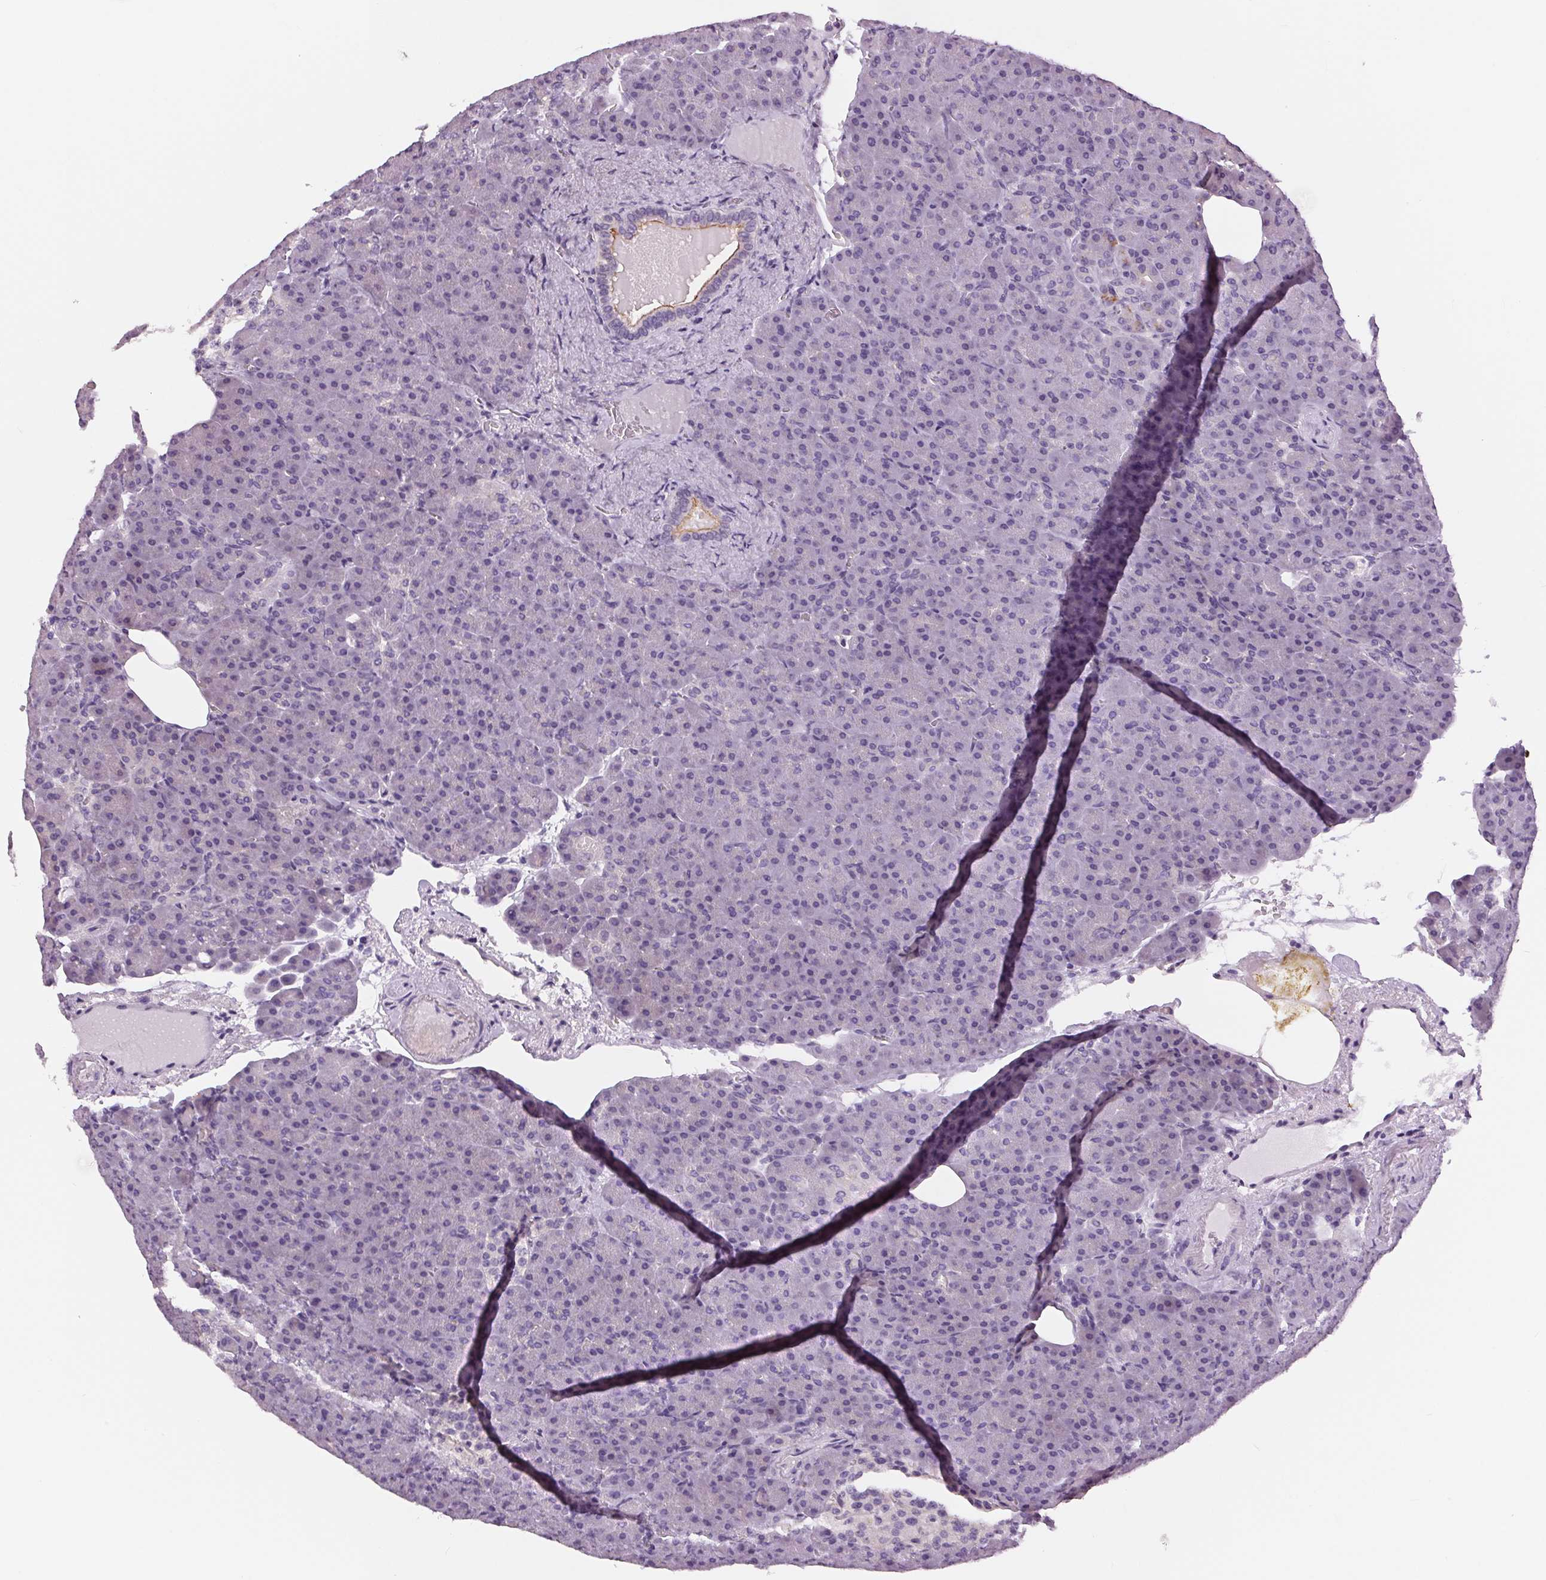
{"staining": {"intensity": "moderate", "quantity": "<25%", "location": "cytoplasmic/membranous"}, "tissue": "pancreas", "cell_type": "Exocrine glandular cells", "image_type": "normal", "snomed": [{"axis": "morphology", "description": "Normal tissue, NOS"}, {"axis": "topography", "description": "Pancreas"}], "caption": "This photomicrograph shows unremarkable pancreas stained with immunohistochemistry to label a protein in brown. The cytoplasmic/membranous of exocrine glandular cells show moderate positivity for the protein. Nuclei are counter-stained blue.", "gene": "MISP", "patient": {"sex": "female", "age": 74}}